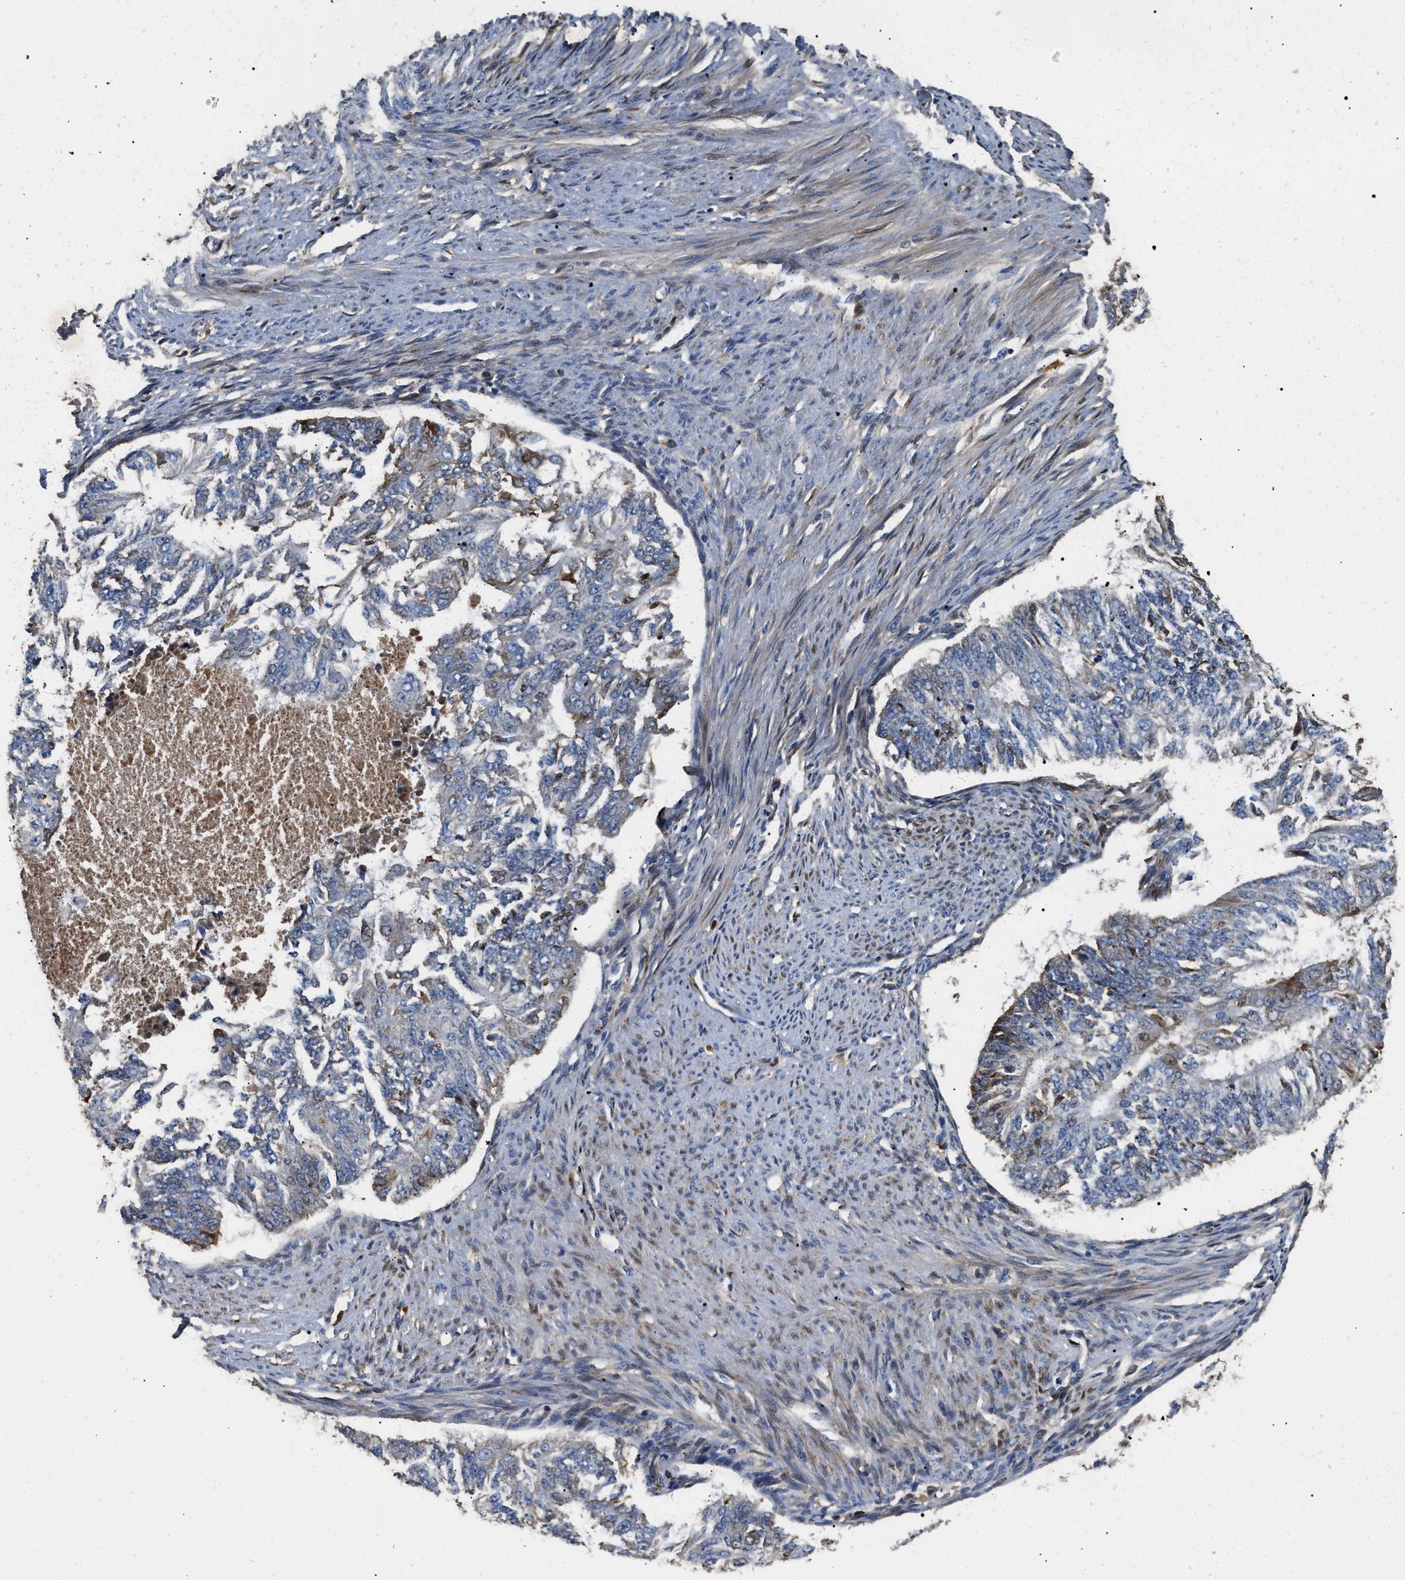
{"staining": {"intensity": "weak", "quantity": "<25%", "location": "cytoplasmic/membranous"}, "tissue": "endometrial cancer", "cell_type": "Tumor cells", "image_type": "cancer", "snomed": [{"axis": "morphology", "description": "Adenocarcinoma, NOS"}, {"axis": "topography", "description": "Endometrium"}], "caption": "Immunohistochemistry (IHC) micrograph of neoplastic tissue: endometrial cancer (adenocarcinoma) stained with DAB (3,3'-diaminobenzidine) exhibits no significant protein expression in tumor cells. (Immunohistochemistry (IHC), brightfield microscopy, high magnification).", "gene": "C3", "patient": {"sex": "female", "age": 32}}